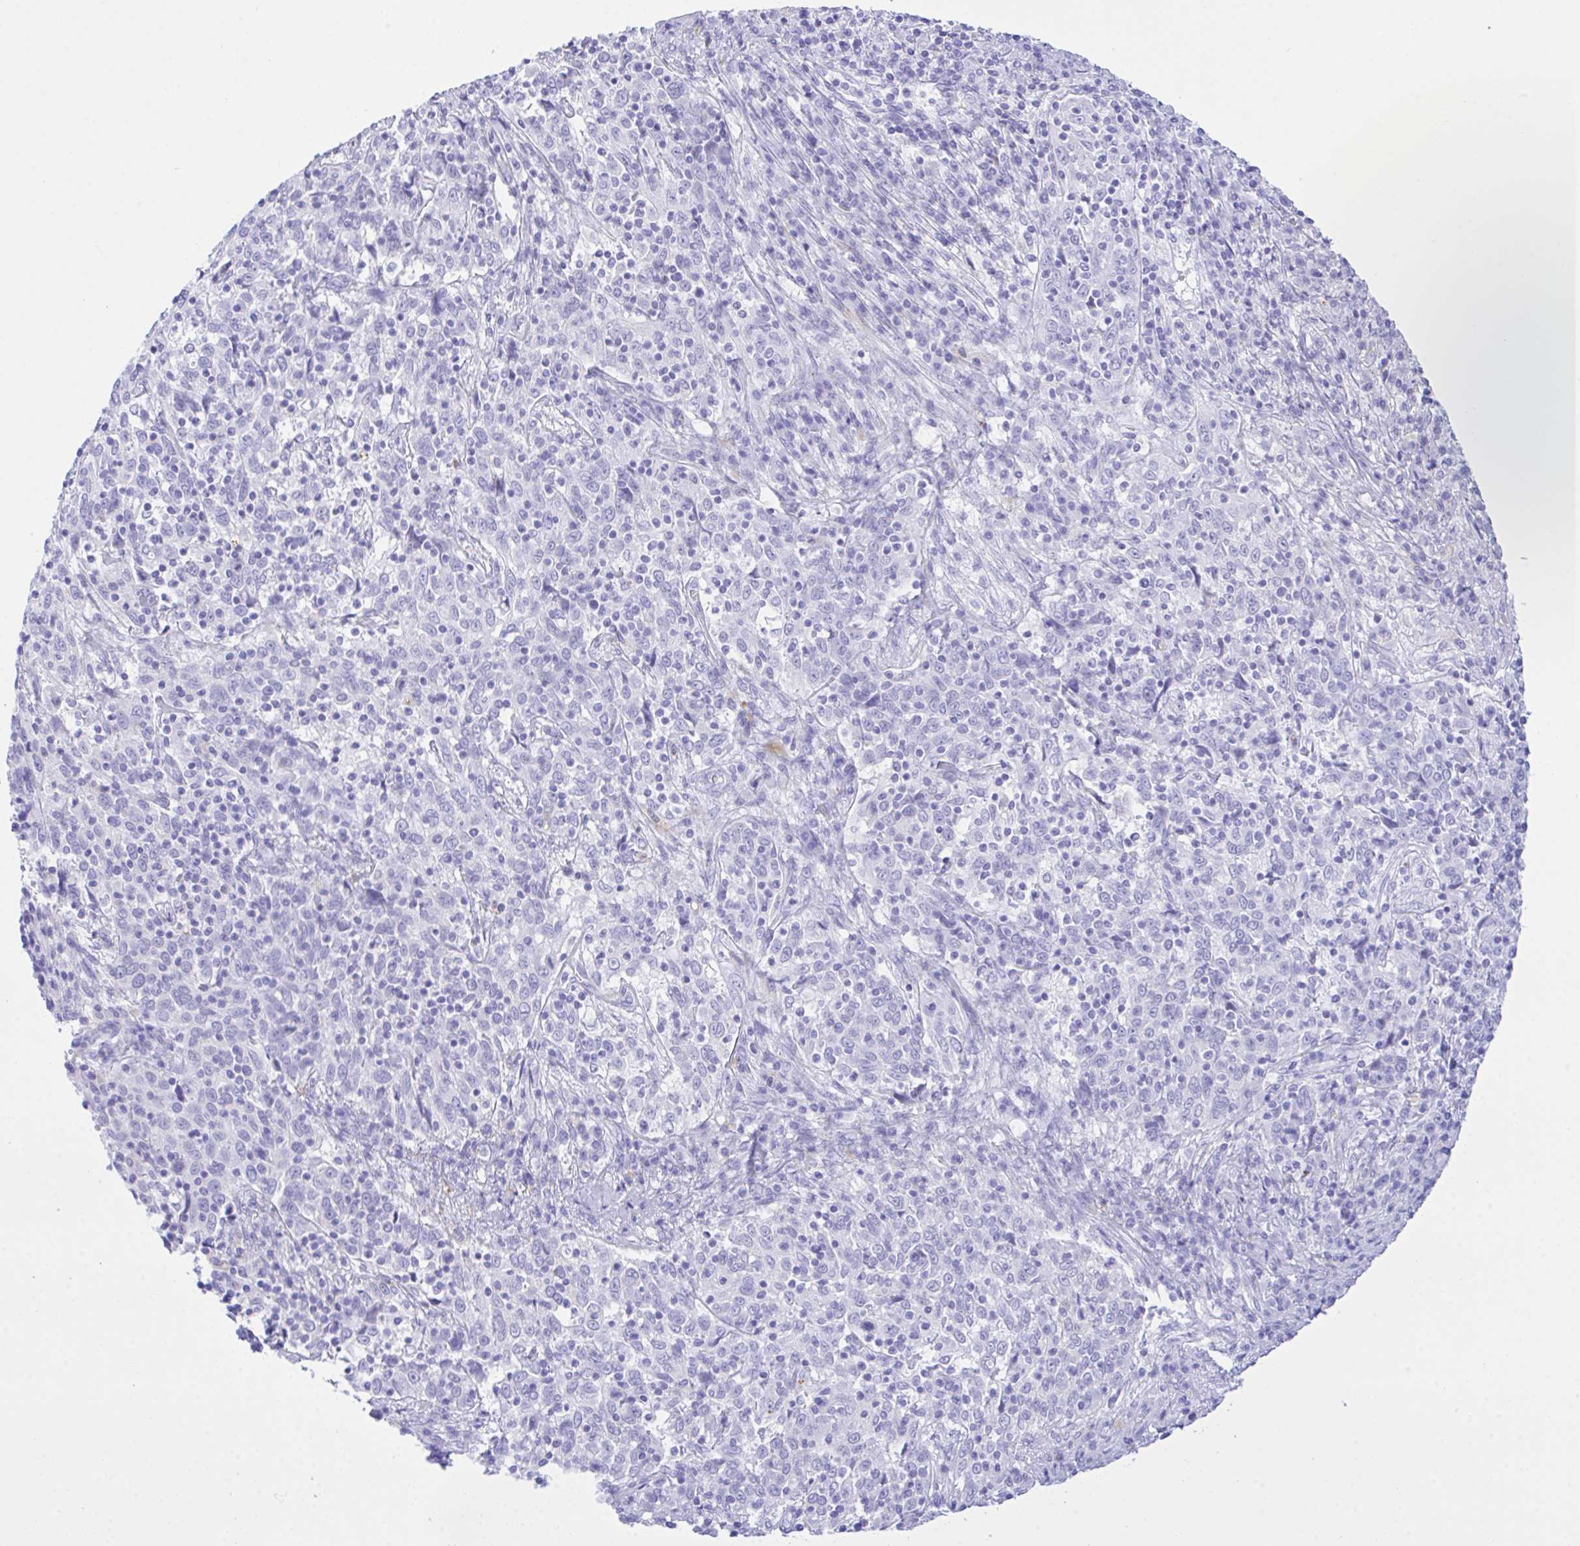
{"staining": {"intensity": "negative", "quantity": "none", "location": "none"}, "tissue": "cervical cancer", "cell_type": "Tumor cells", "image_type": "cancer", "snomed": [{"axis": "morphology", "description": "Squamous cell carcinoma, NOS"}, {"axis": "topography", "description": "Cervix"}], "caption": "The histopathology image shows no significant staining in tumor cells of squamous cell carcinoma (cervical).", "gene": "SELENOV", "patient": {"sex": "female", "age": 46}}